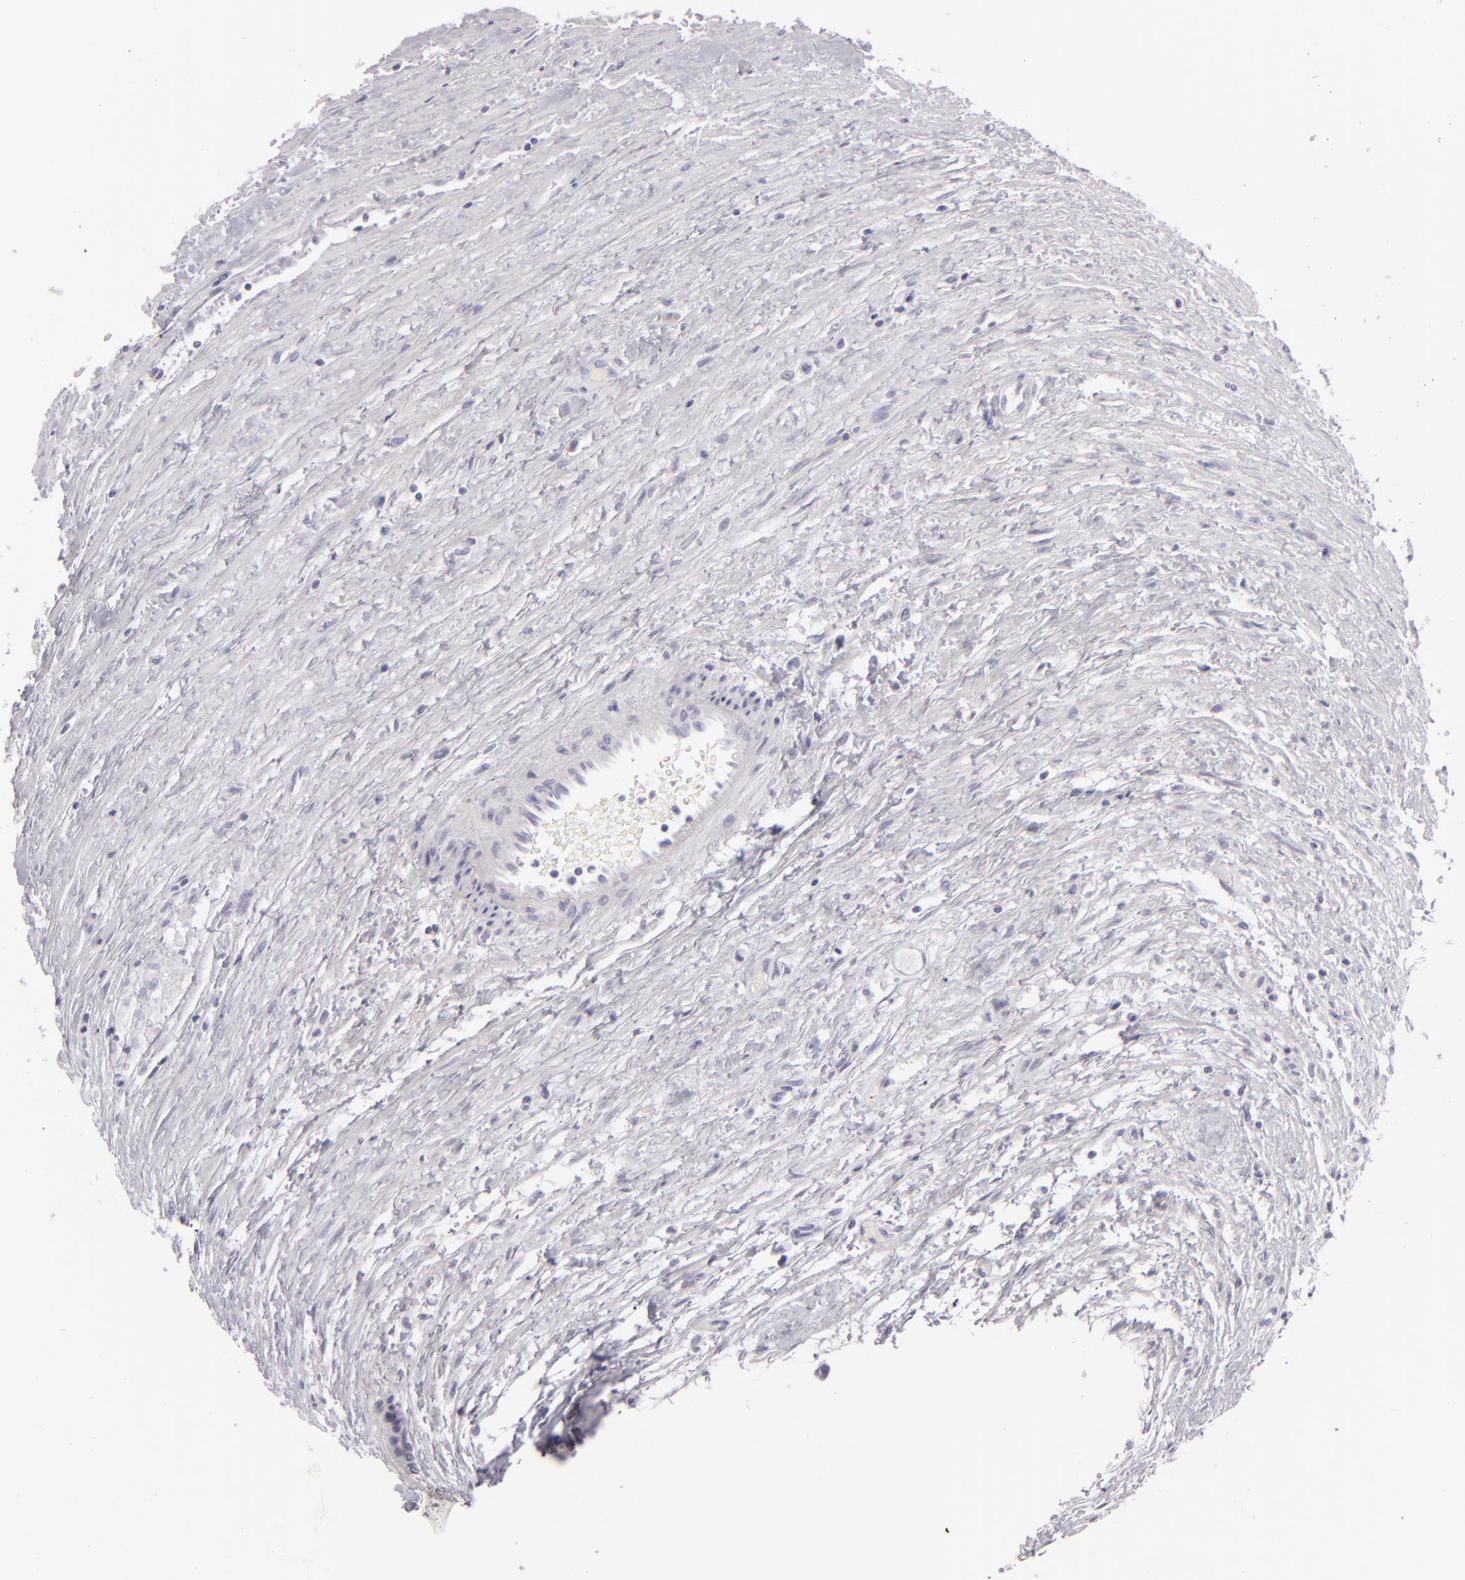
{"staining": {"intensity": "negative", "quantity": "none", "location": "none"}, "tissue": "testis cancer", "cell_type": "Tumor cells", "image_type": "cancer", "snomed": [{"axis": "morphology", "description": "Seminoma, NOS"}, {"axis": "topography", "description": "Testis"}], "caption": "A micrograph of human testis cancer (seminoma) is negative for staining in tumor cells.", "gene": "CDX2", "patient": {"sex": "male", "age": 43}}